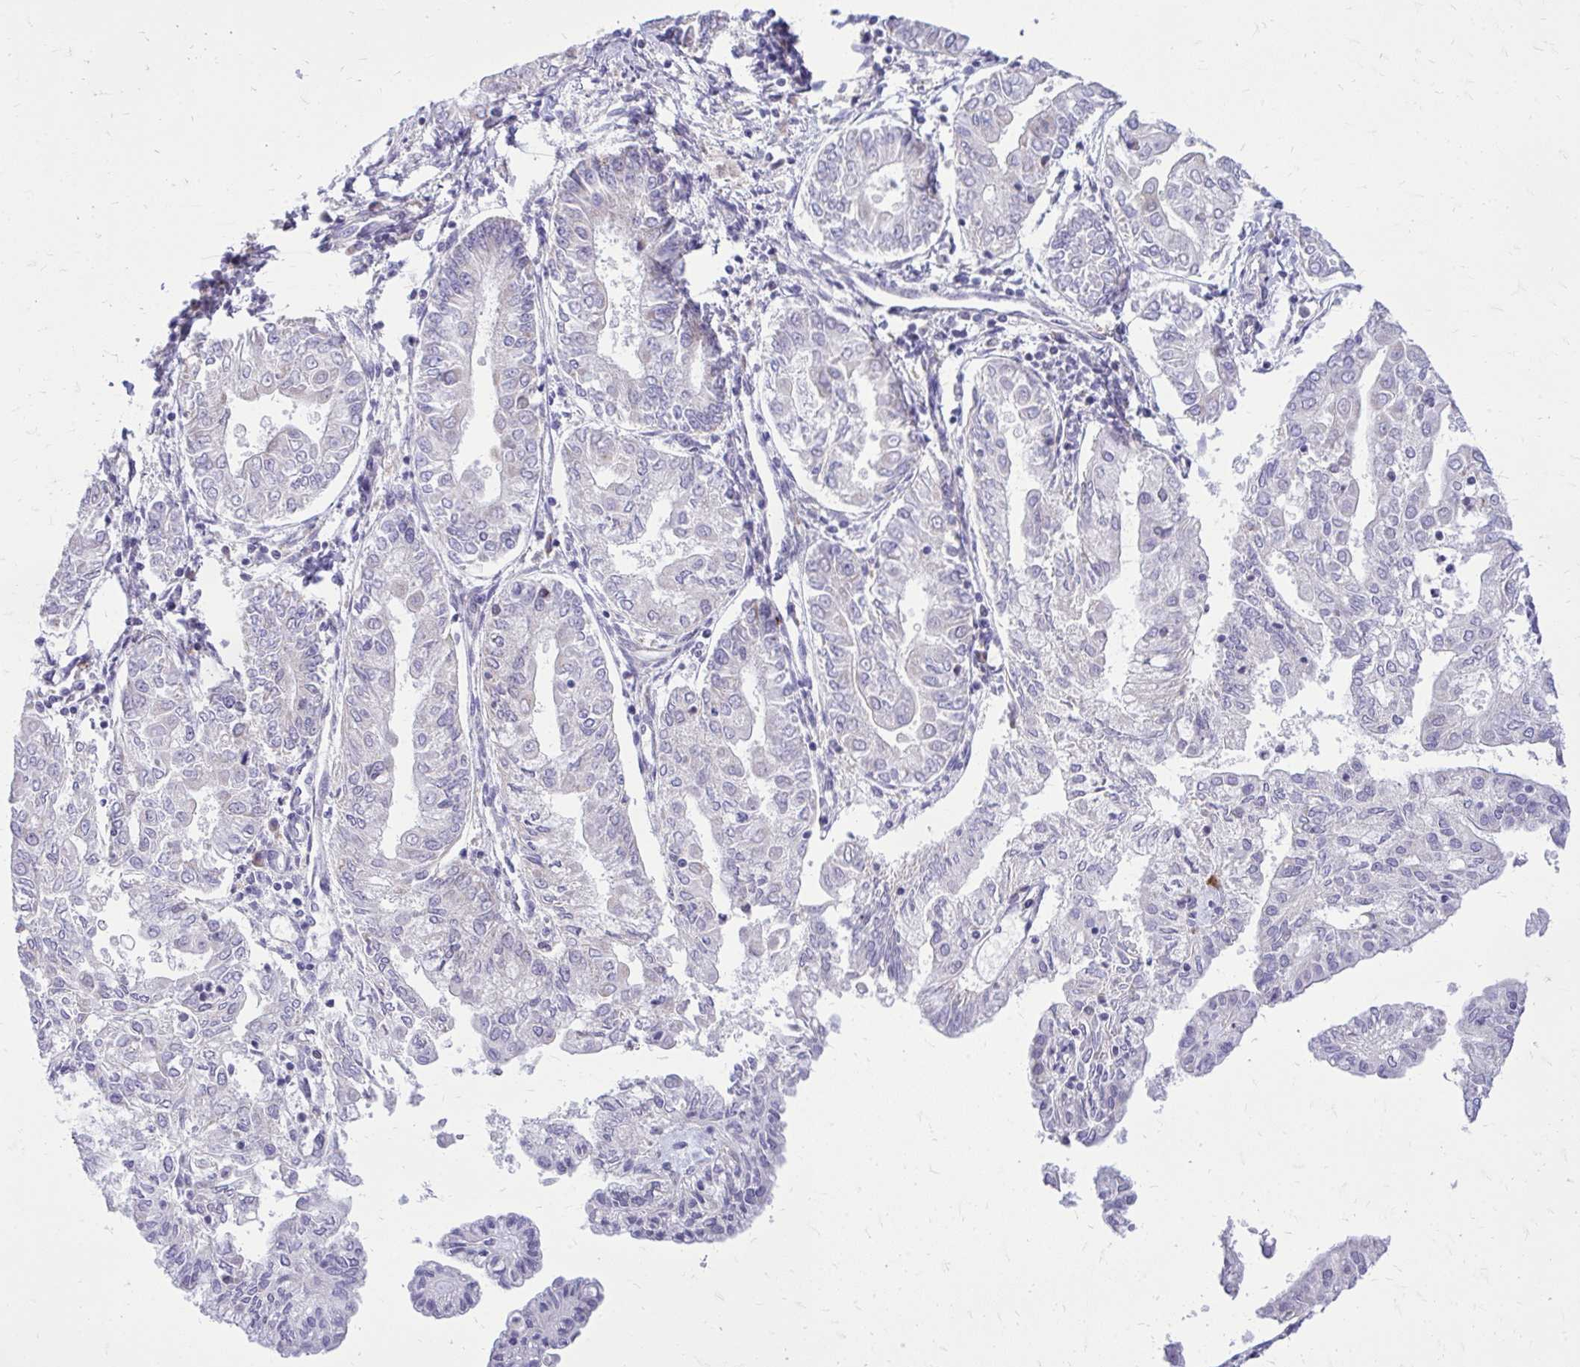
{"staining": {"intensity": "negative", "quantity": "none", "location": "none"}, "tissue": "endometrial cancer", "cell_type": "Tumor cells", "image_type": "cancer", "snomed": [{"axis": "morphology", "description": "Adenocarcinoma, NOS"}, {"axis": "topography", "description": "Endometrium"}], "caption": "A photomicrograph of endometrial adenocarcinoma stained for a protein displays no brown staining in tumor cells. (DAB immunohistochemistry with hematoxylin counter stain).", "gene": "RPS6KA2", "patient": {"sex": "female", "age": 68}}